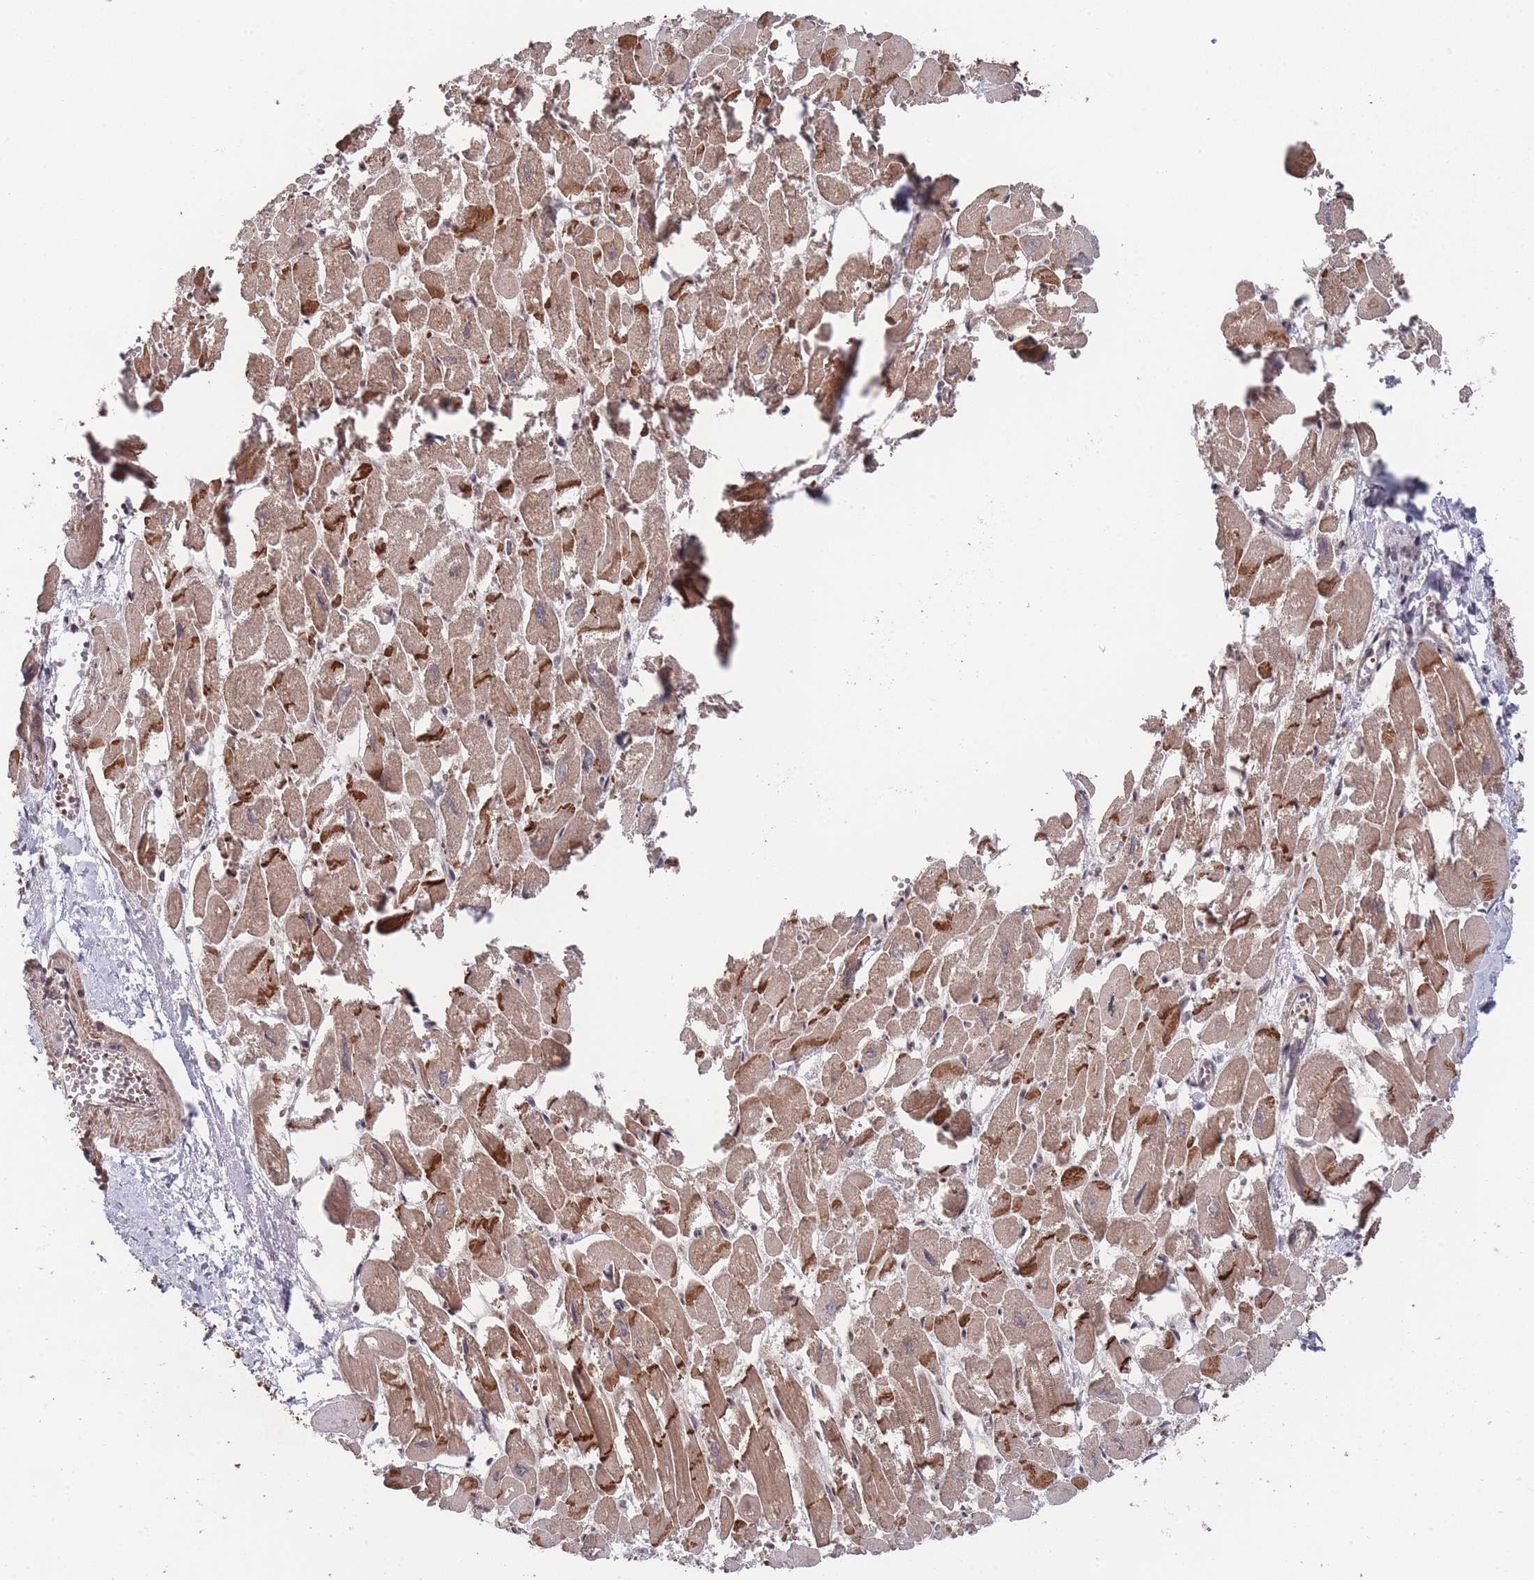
{"staining": {"intensity": "moderate", "quantity": ">75%", "location": "cytoplasmic/membranous"}, "tissue": "heart muscle", "cell_type": "Cardiomyocytes", "image_type": "normal", "snomed": [{"axis": "morphology", "description": "Normal tissue, NOS"}, {"axis": "topography", "description": "Heart"}], "caption": "Heart muscle stained with a brown dye exhibits moderate cytoplasmic/membranous positive expression in about >75% of cardiomyocytes.", "gene": "SF3B1", "patient": {"sex": "male", "age": 54}}